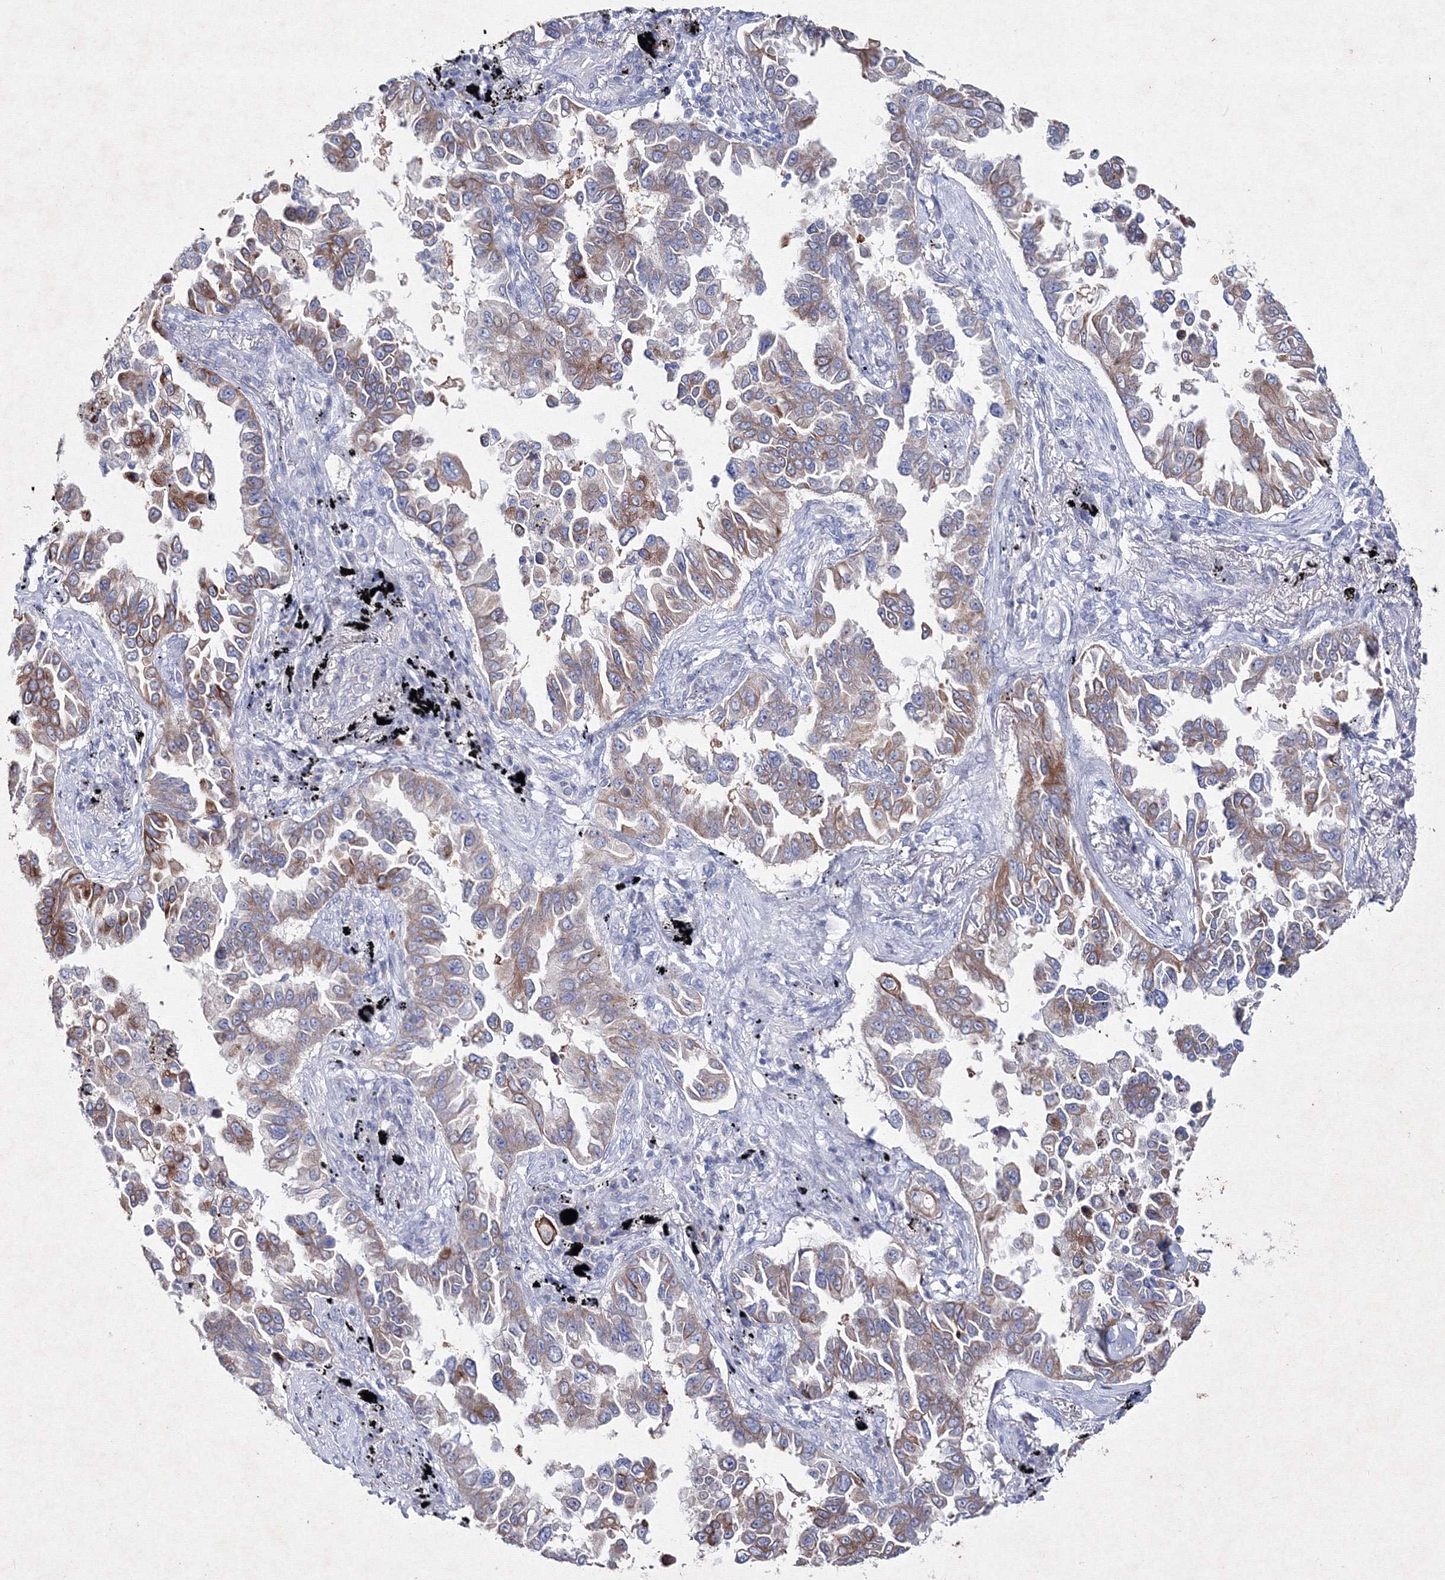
{"staining": {"intensity": "moderate", "quantity": "25%-75%", "location": "cytoplasmic/membranous"}, "tissue": "lung cancer", "cell_type": "Tumor cells", "image_type": "cancer", "snomed": [{"axis": "morphology", "description": "Adenocarcinoma, NOS"}, {"axis": "topography", "description": "Lung"}], "caption": "Immunohistochemistry photomicrograph of adenocarcinoma (lung) stained for a protein (brown), which exhibits medium levels of moderate cytoplasmic/membranous positivity in about 25%-75% of tumor cells.", "gene": "SMIM29", "patient": {"sex": "female", "age": 67}}